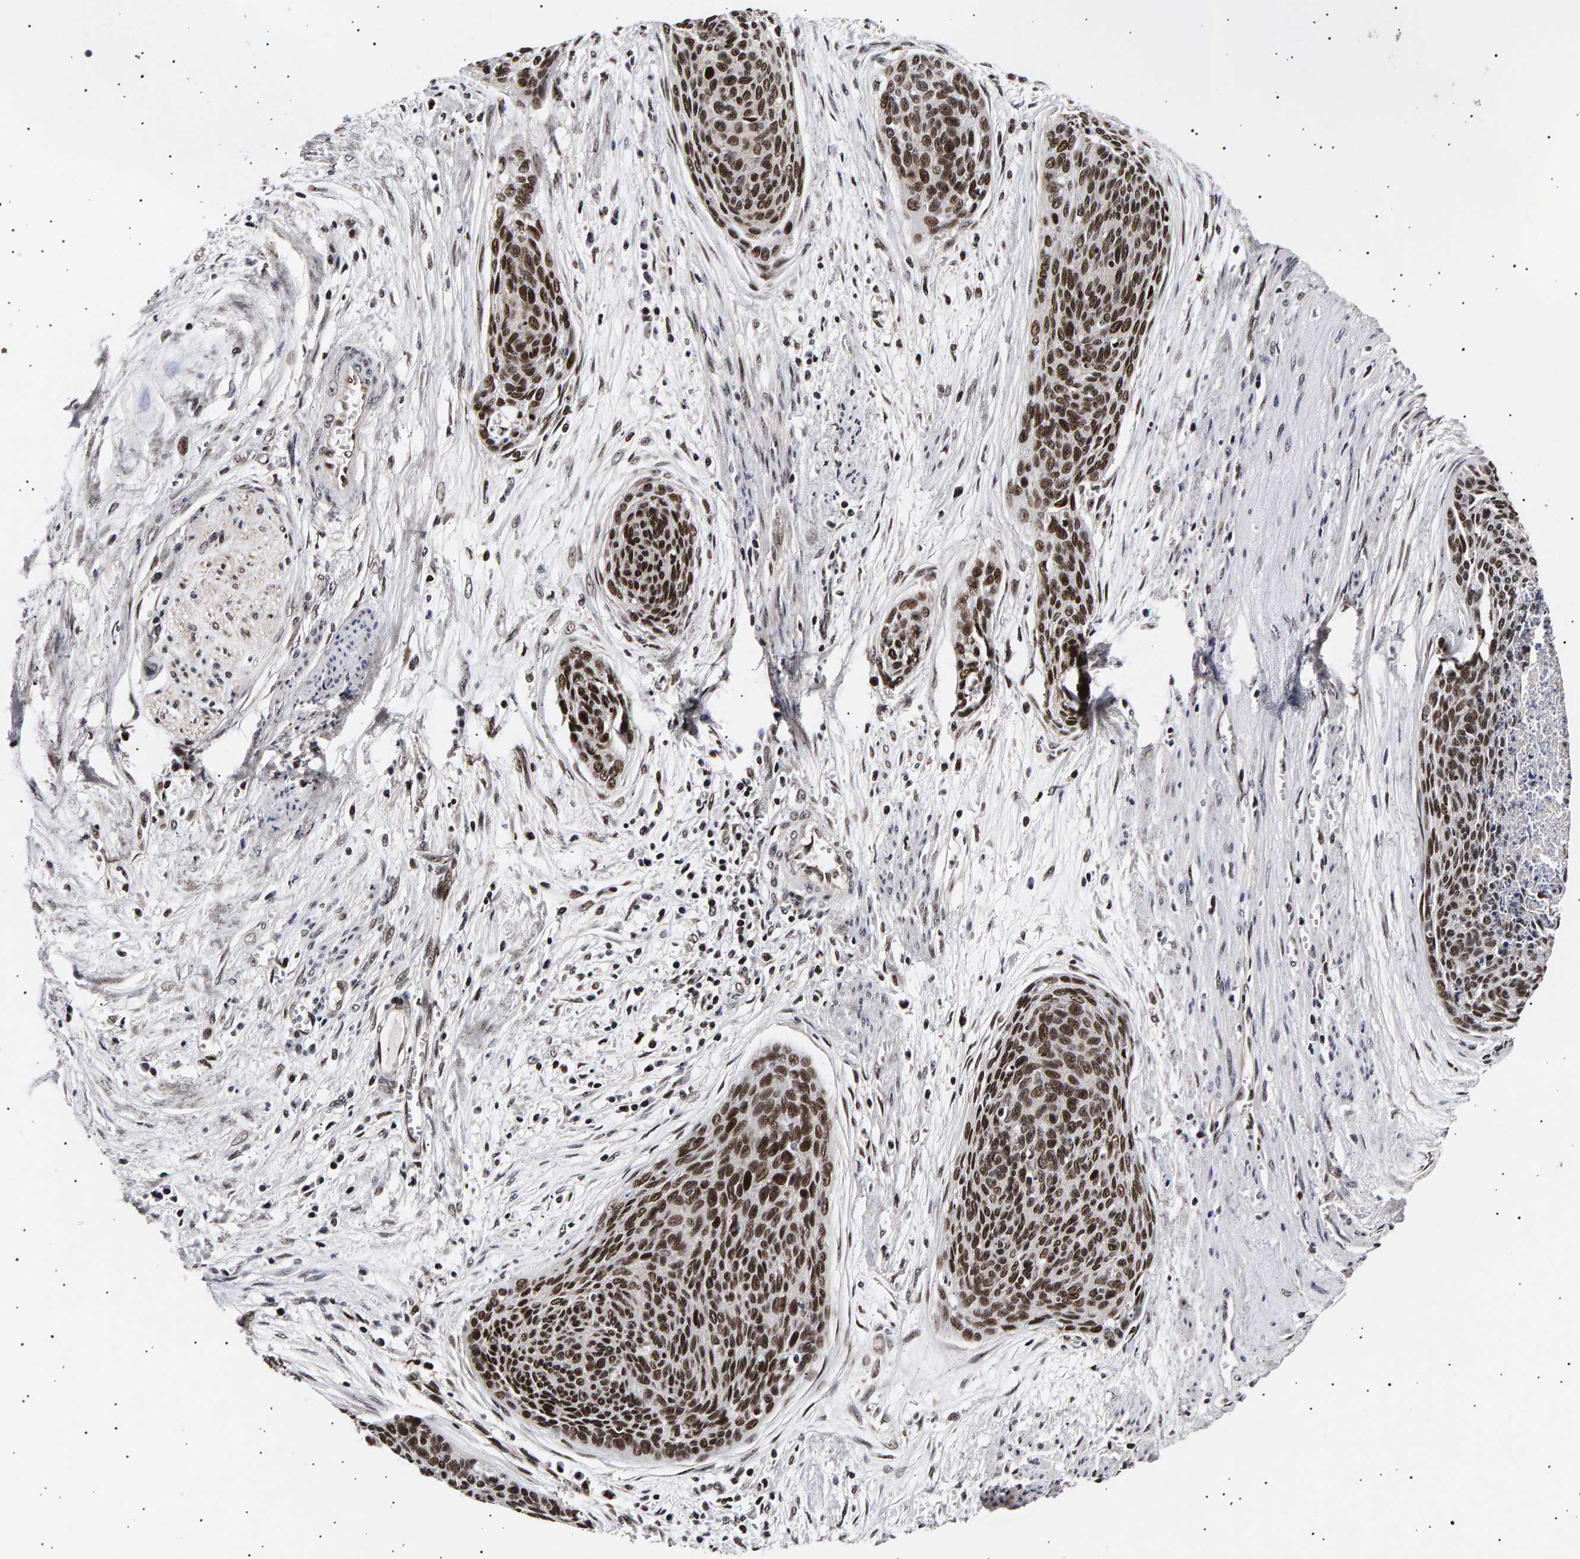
{"staining": {"intensity": "strong", "quantity": ">75%", "location": "nuclear"}, "tissue": "cervical cancer", "cell_type": "Tumor cells", "image_type": "cancer", "snomed": [{"axis": "morphology", "description": "Squamous cell carcinoma, NOS"}, {"axis": "topography", "description": "Cervix"}], "caption": "Protein staining of cervical cancer (squamous cell carcinoma) tissue shows strong nuclear staining in approximately >75% of tumor cells.", "gene": "ANKRD40", "patient": {"sex": "female", "age": 55}}